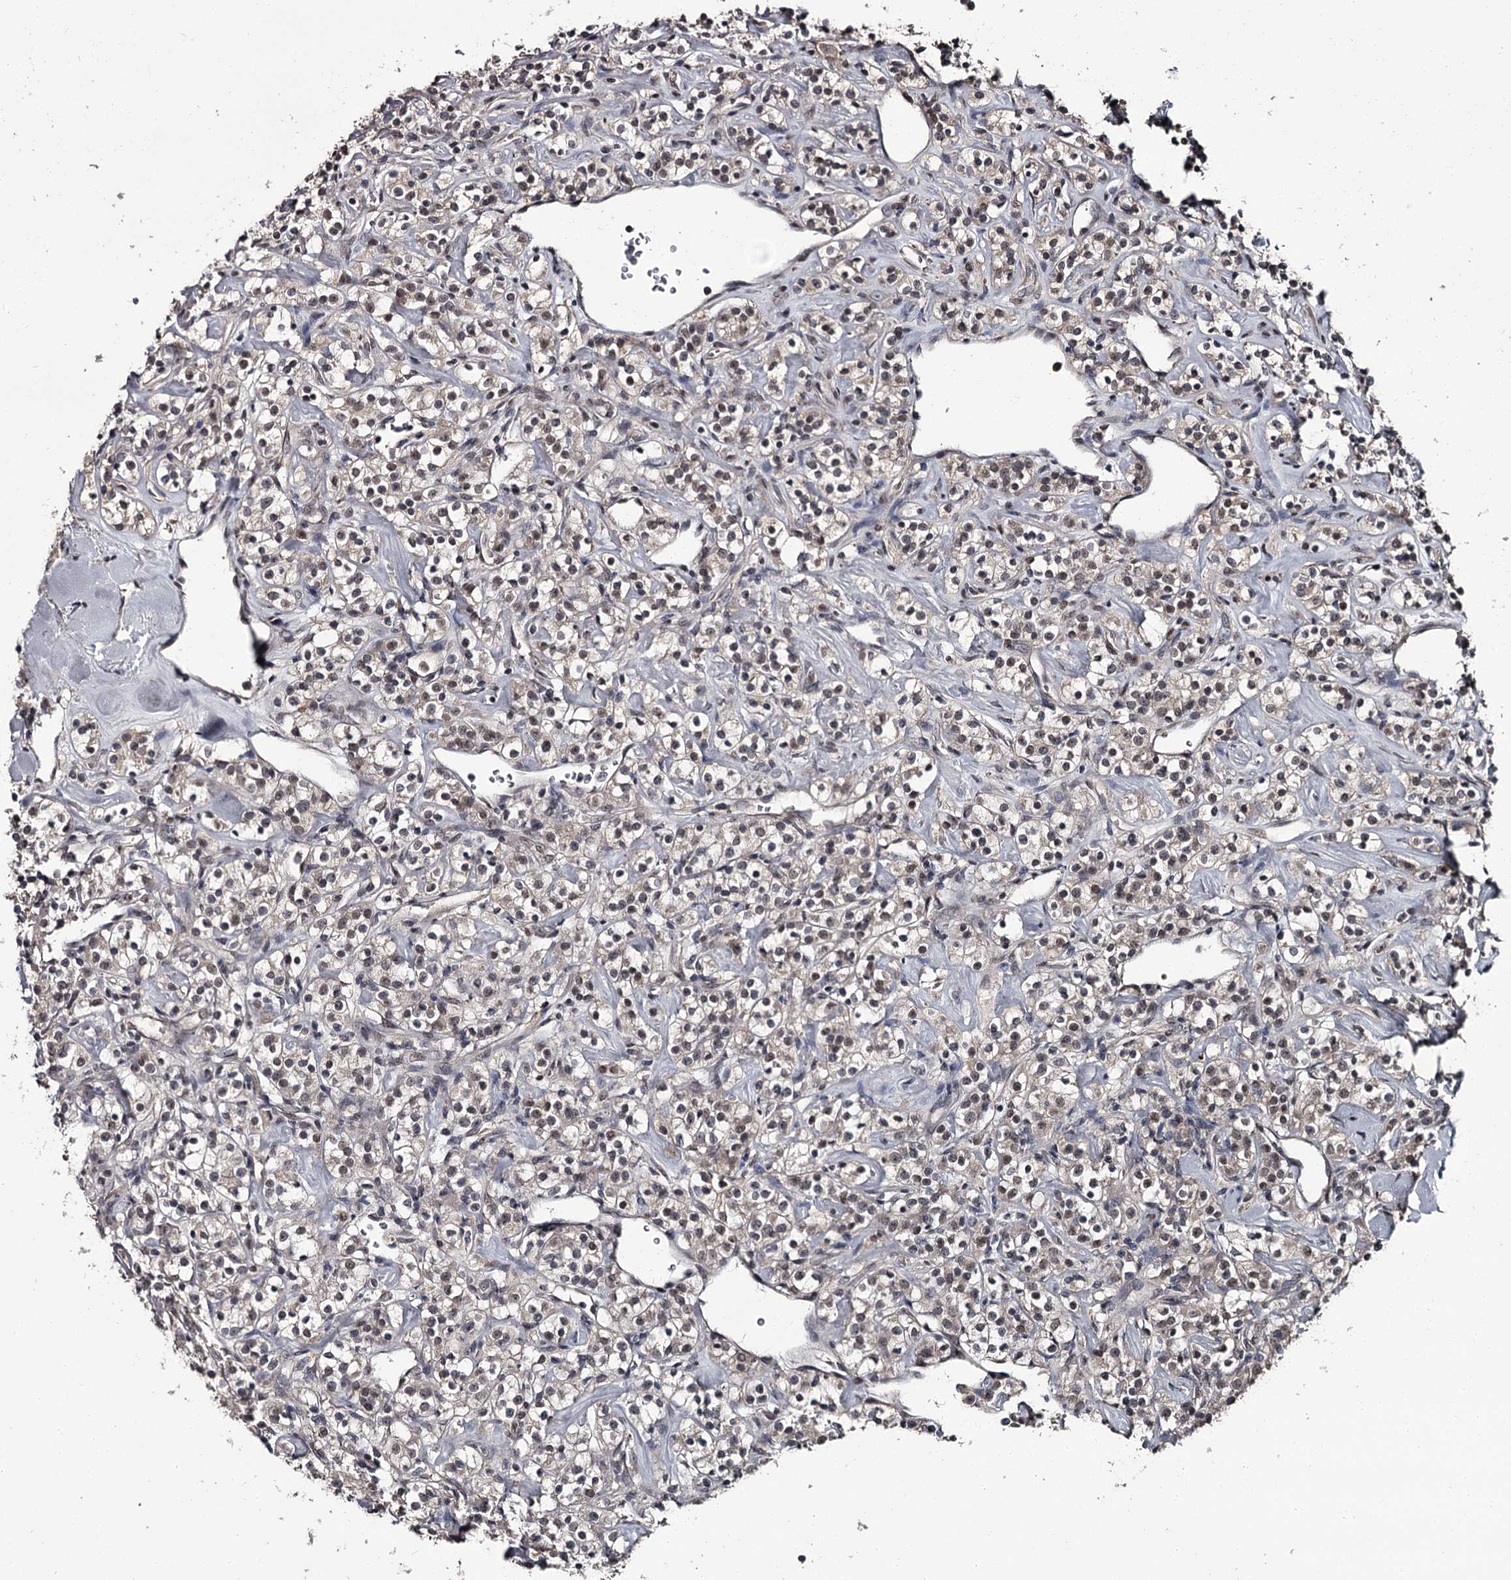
{"staining": {"intensity": "weak", "quantity": ">75%", "location": "nuclear"}, "tissue": "renal cancer", "cell_type": "Tumor cells", "image_type": "cancer", "snomed": [{"axis": "morphology", "description": "Adenocarcinoma, NOS"}, {"axis": "topography", "description": "Kidney"}], "caption": "DAB immunohistochemical staining of adenocarcinoma (renal) shows weak nuclear protein expression in about >75% of tumor cells.", "gene": "PRPF40B", "patient": {"sex": "male", "age": 77}}